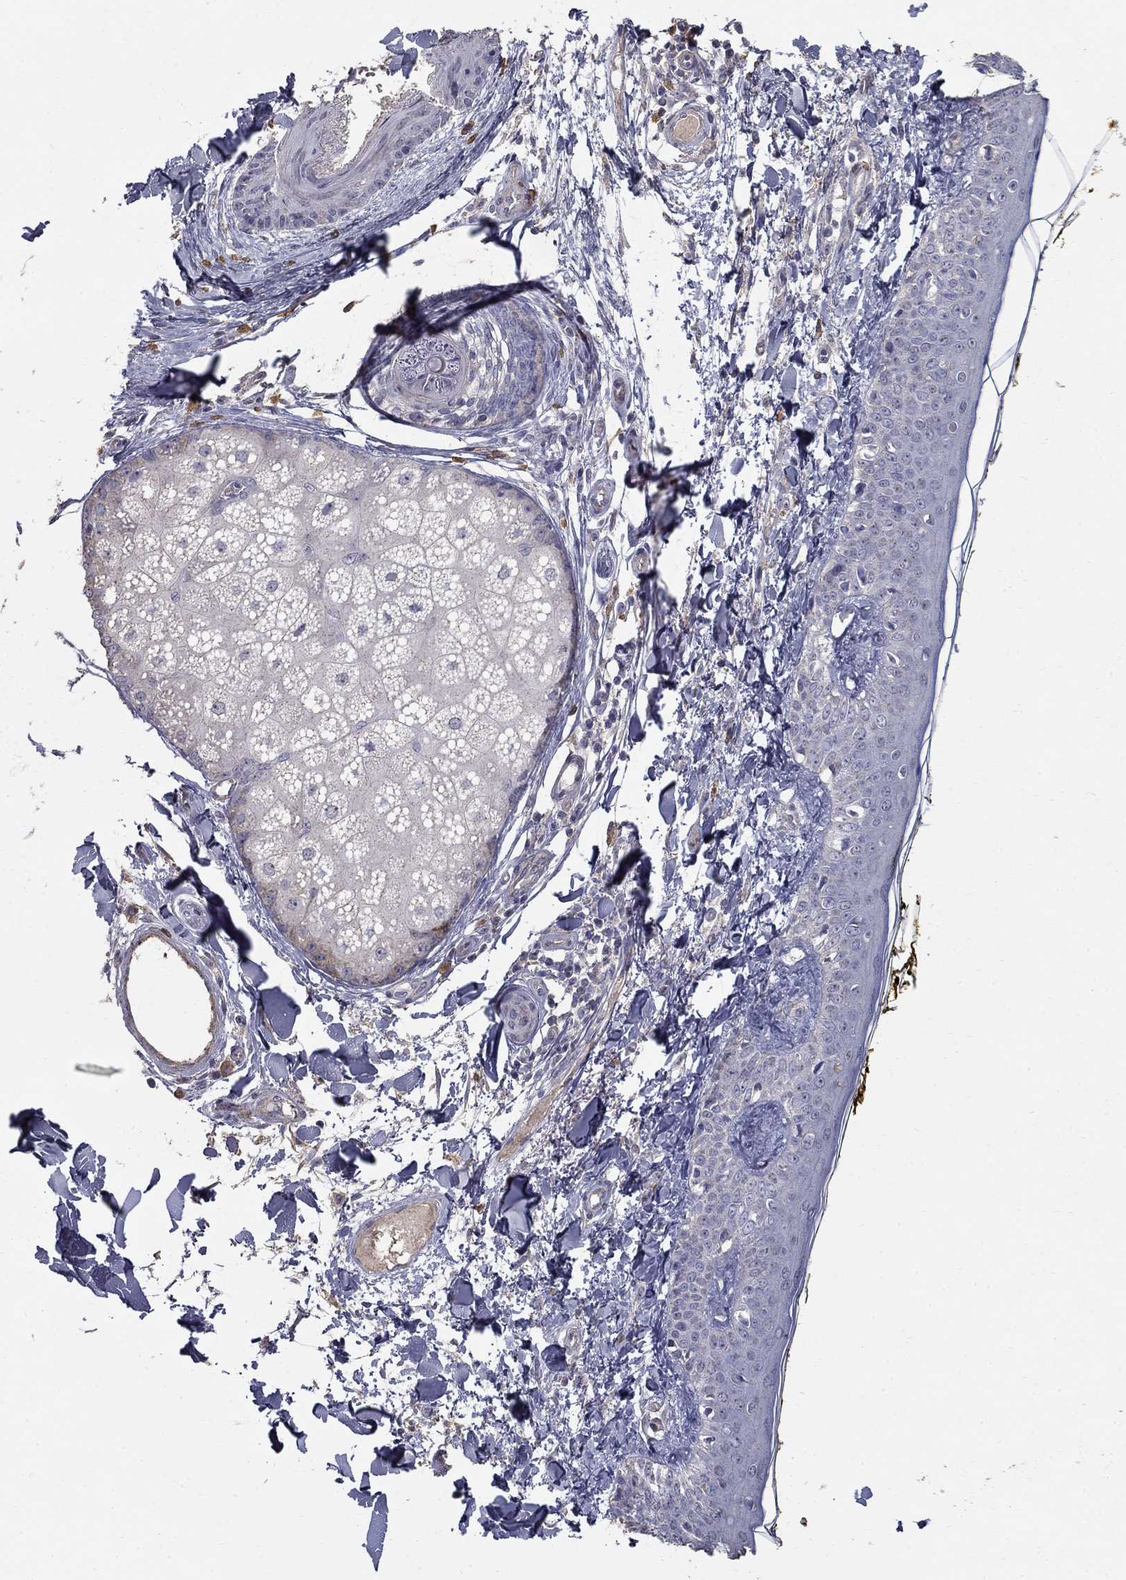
{"staining": {"intensity": "negative", "quantity": "none", "location": "none"}, "tissue": "skin", "cell_type": "Fibroblasts", "image_type": "normal", "snomed": [{"axis": "morphology", "description": "Normal tissue, NOS"}, {"axis": "topography", "description": "Skin"}], "caption": "IHC histopathology image of unremarkable human skin stained for a protein (brown), which shows no positivity in fibroblasts.", "gene": "MPP2", "patient": {"sex": "male", "age": 76}}